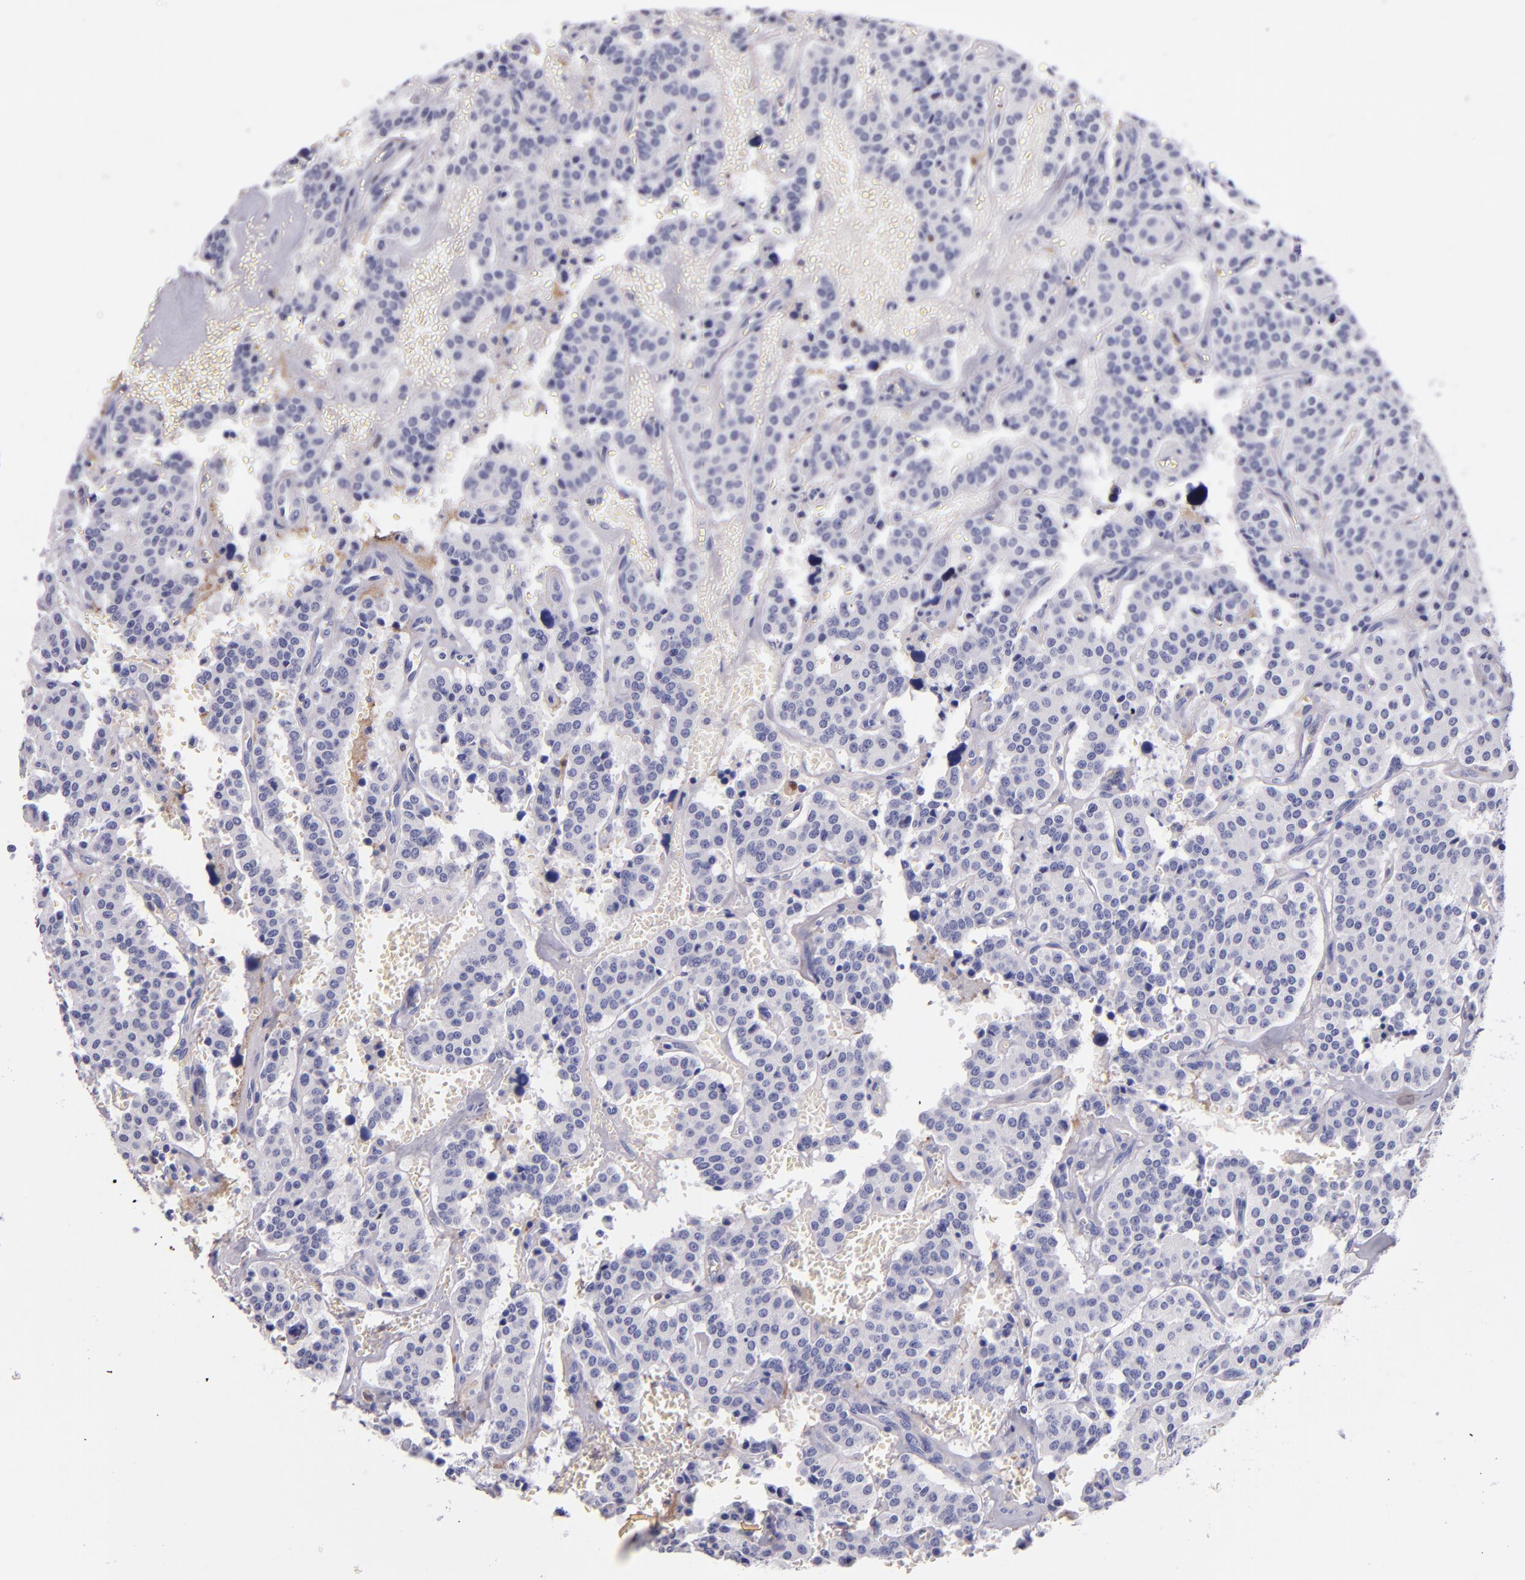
{"staining": {"intensity": "negative", "quantity": "none", "location": "none"}, "tissue": "carcinoid", "cell_type": "Tumor cells", "image_type": "cancer", "snomed": [{"axis": "morphology", "description": "Carcinoid, malignant, NOS"}, {"axis": "topography", "description": "Bronchus"}], "caption": "Micrograph shows no significant protein staining in tumor cells of carcinoid. (DAB (3,3'-diaminobenzidine) immunohistochemistry (IHC), high magnification).", "gene": "F13A1", "patient": {"sex": "male", "age": 55}}